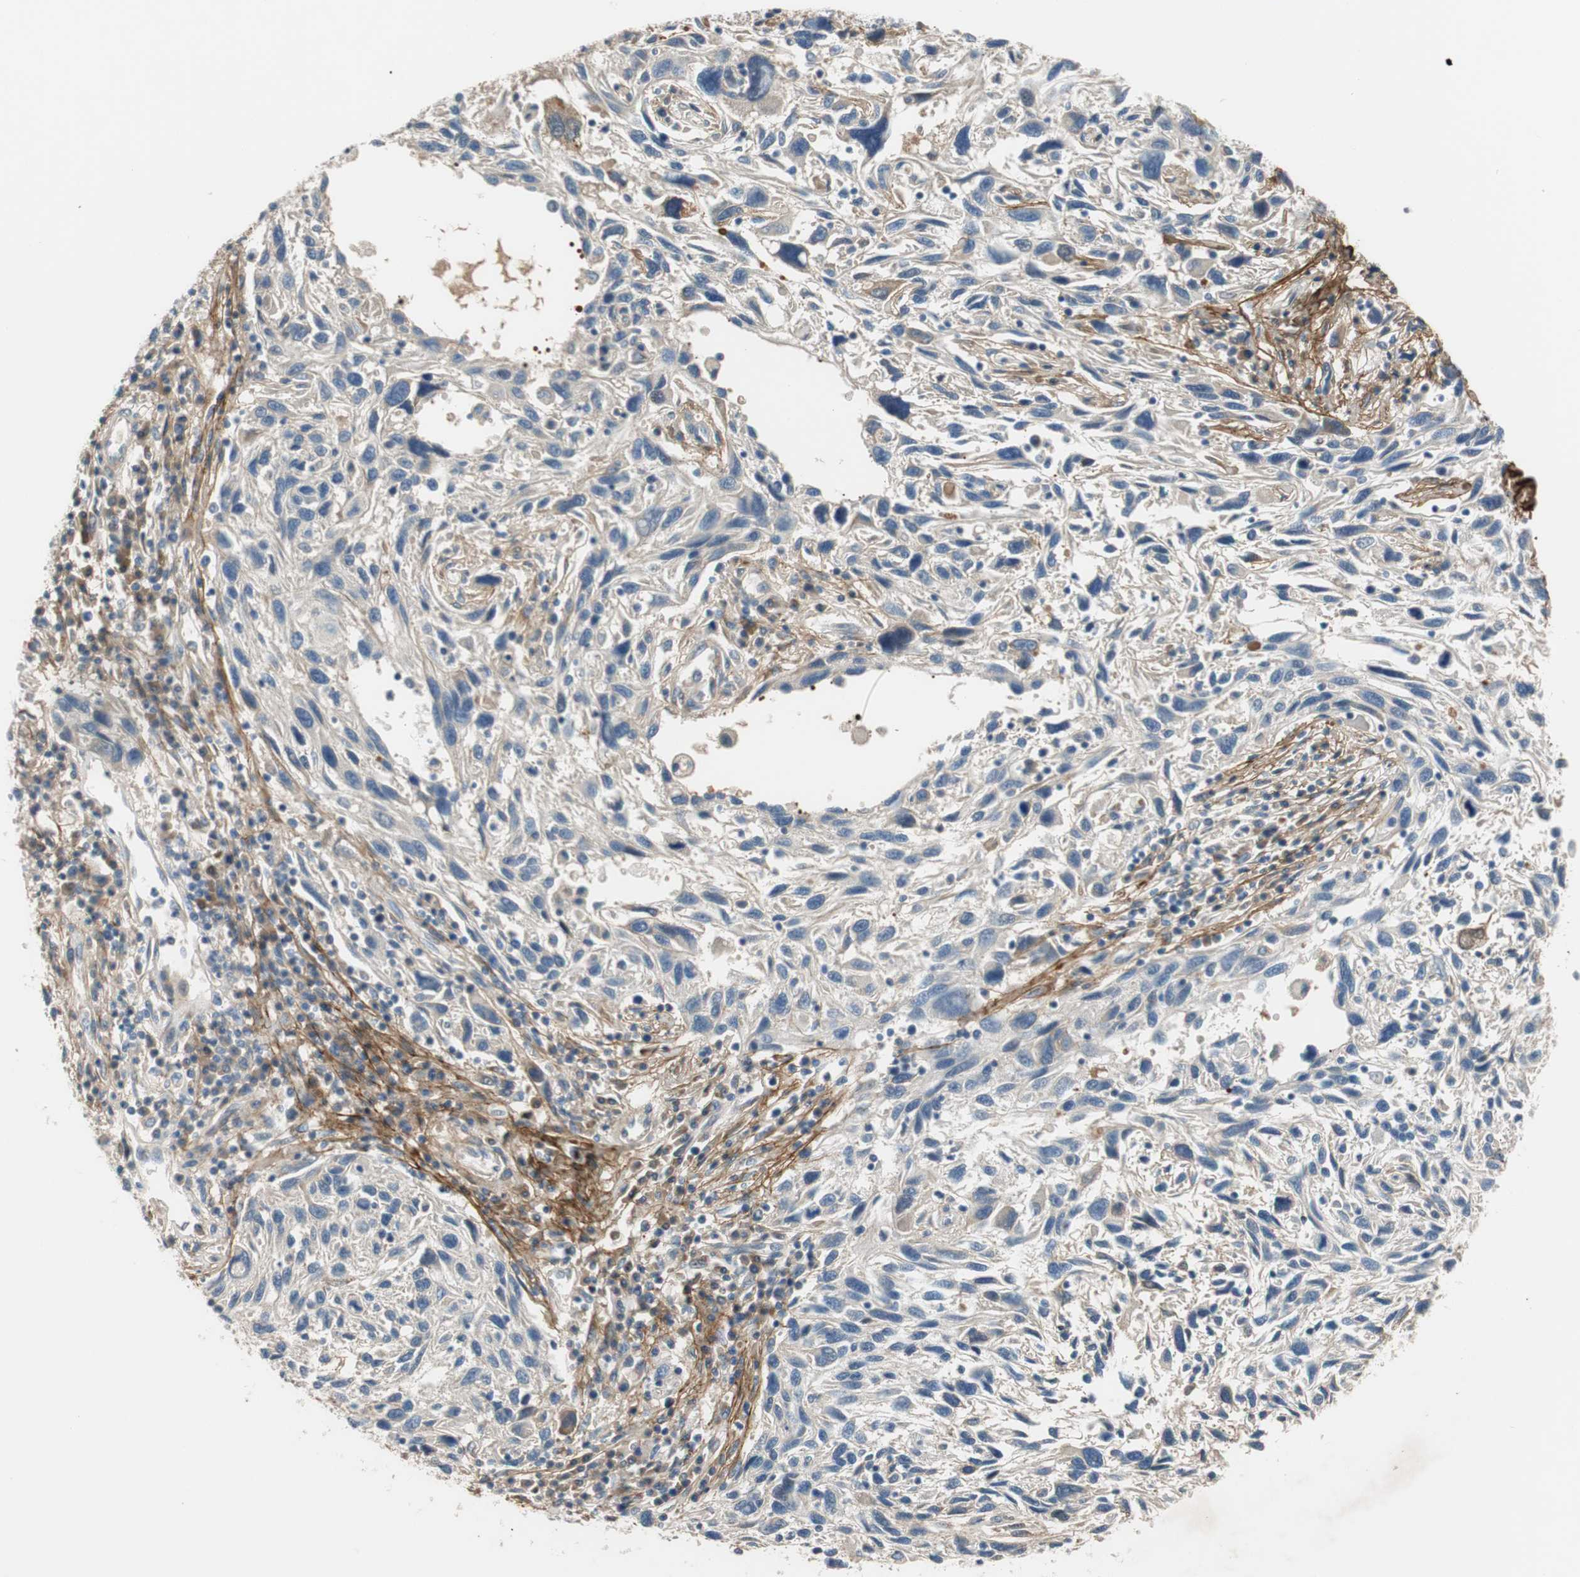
{"staining": {"intensity": "weak", "quantity": "25%-75%", "location": "cytoplasmic/membranous"}, "tissue": "melanoma", "cell_type": "Tumor cells", "image_type": "cancer", "snomed": [{"axis": "morphology", "description": "Malignant melanoma, NOS"}, {"axis": "topography", "description": "Skin"}], "caption": "A high-resolution histopathology image shows IHC staining of malignant melanoma, which displays weak cytoplasmic/membranous positivity in about 25%-75% of tumor cells. The staining was performed using DAB, with brown indicating positive protein expression. Nuclei are stained blue with hematoxylin.", "gene": "COL12A1", "patient": {"sex": "male", "age": 53}}